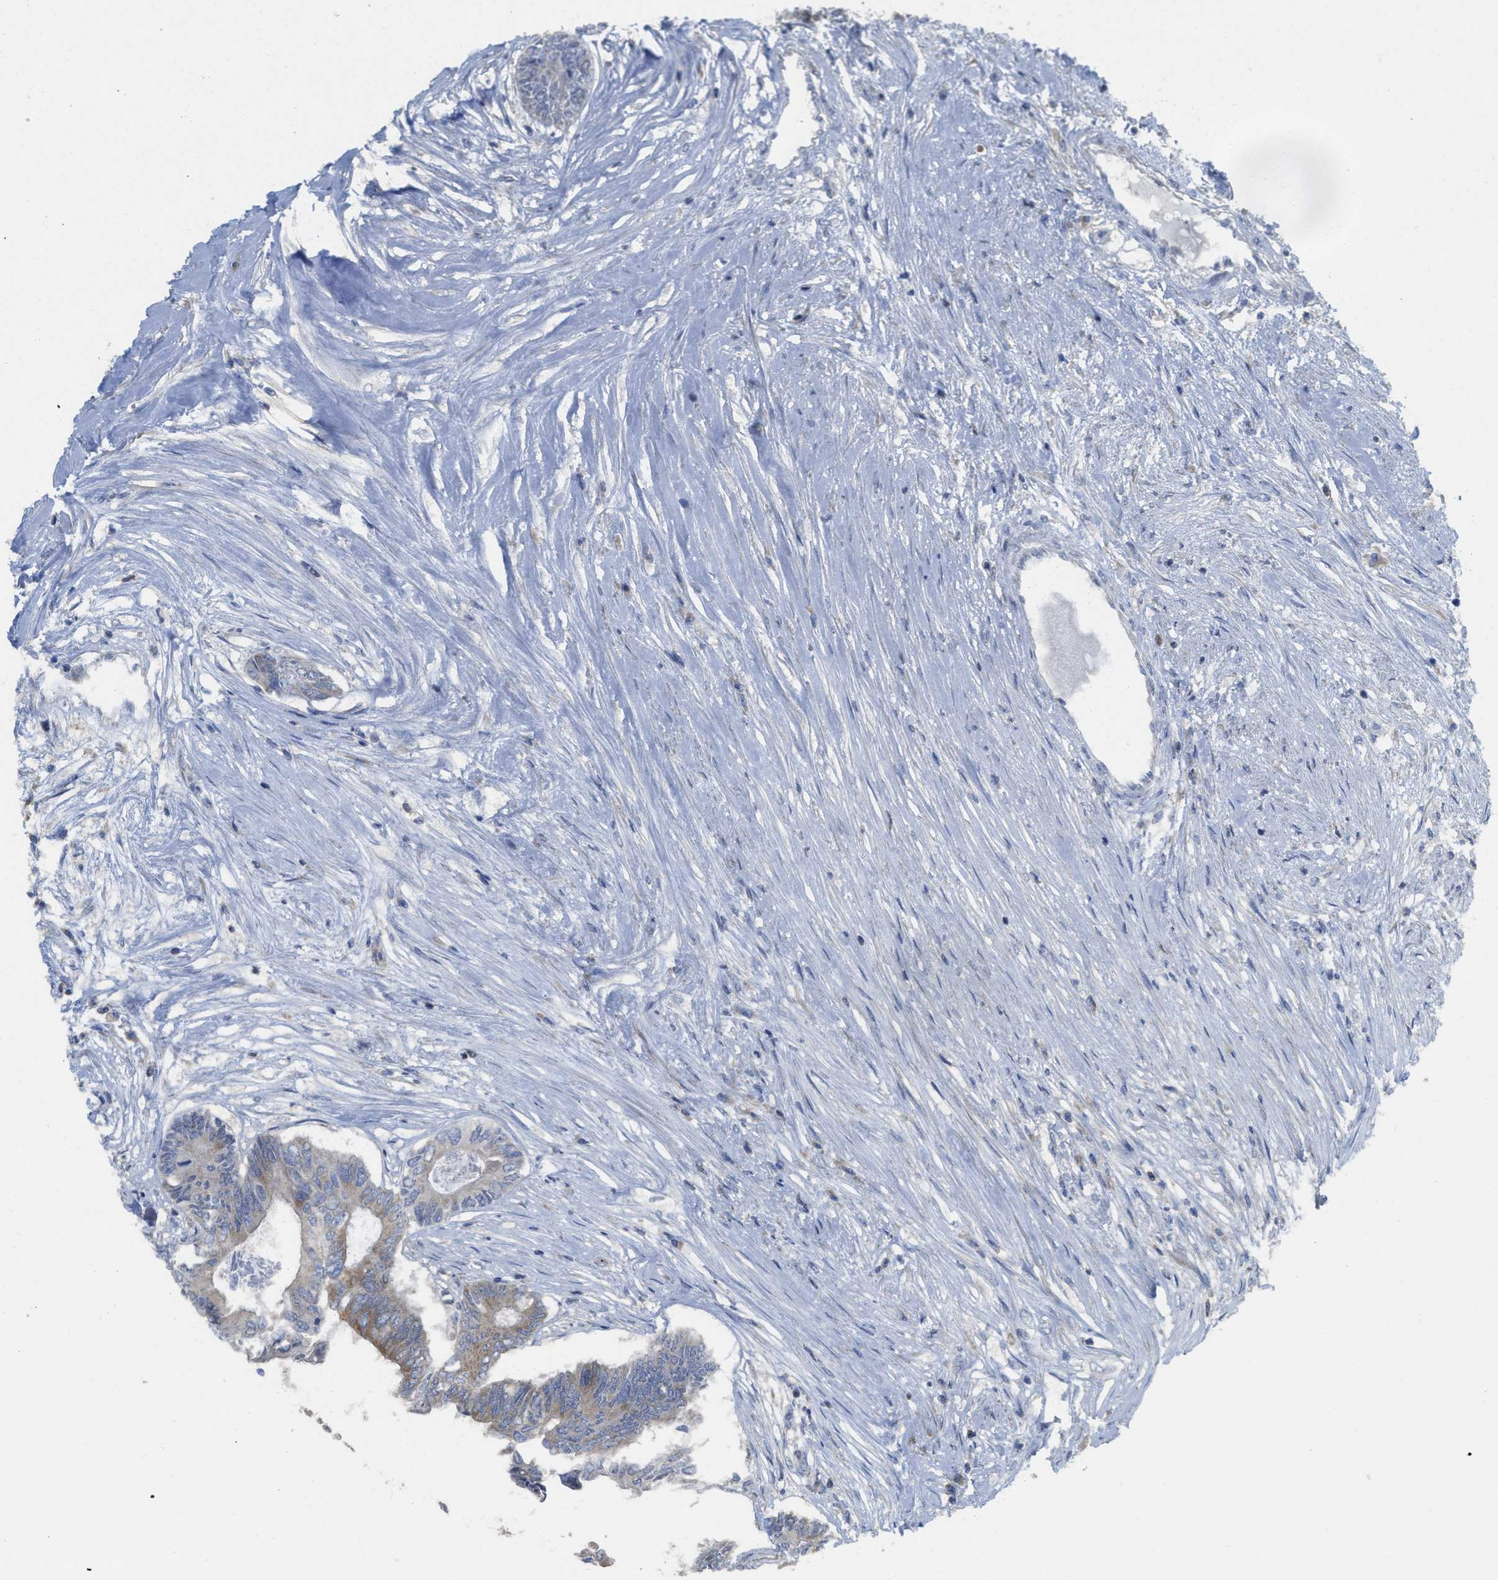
{"staining": {"intensity": "moderate", "quantity": "<25%", "location": "cytoplasmic/membranous"}, "tissue": "colorectal cancer", "cell_type": "Tumor cells", "image_type": "cancer", "snomed": [{"axis": "morphology", "description": "Adenocarcinoma, NOS"}, {"axis": "topography", "description": "Rectum"}], "caption": "This micrograph shows immunohistochemistry (IHC) staining of human colorectal adenocarcinoma, with low moderate cytoplasmic/membranous positivity in approximately <25% of tumor cells.", "gene": "SFXN2", "patient": {"sex": "male", "age": 63}}